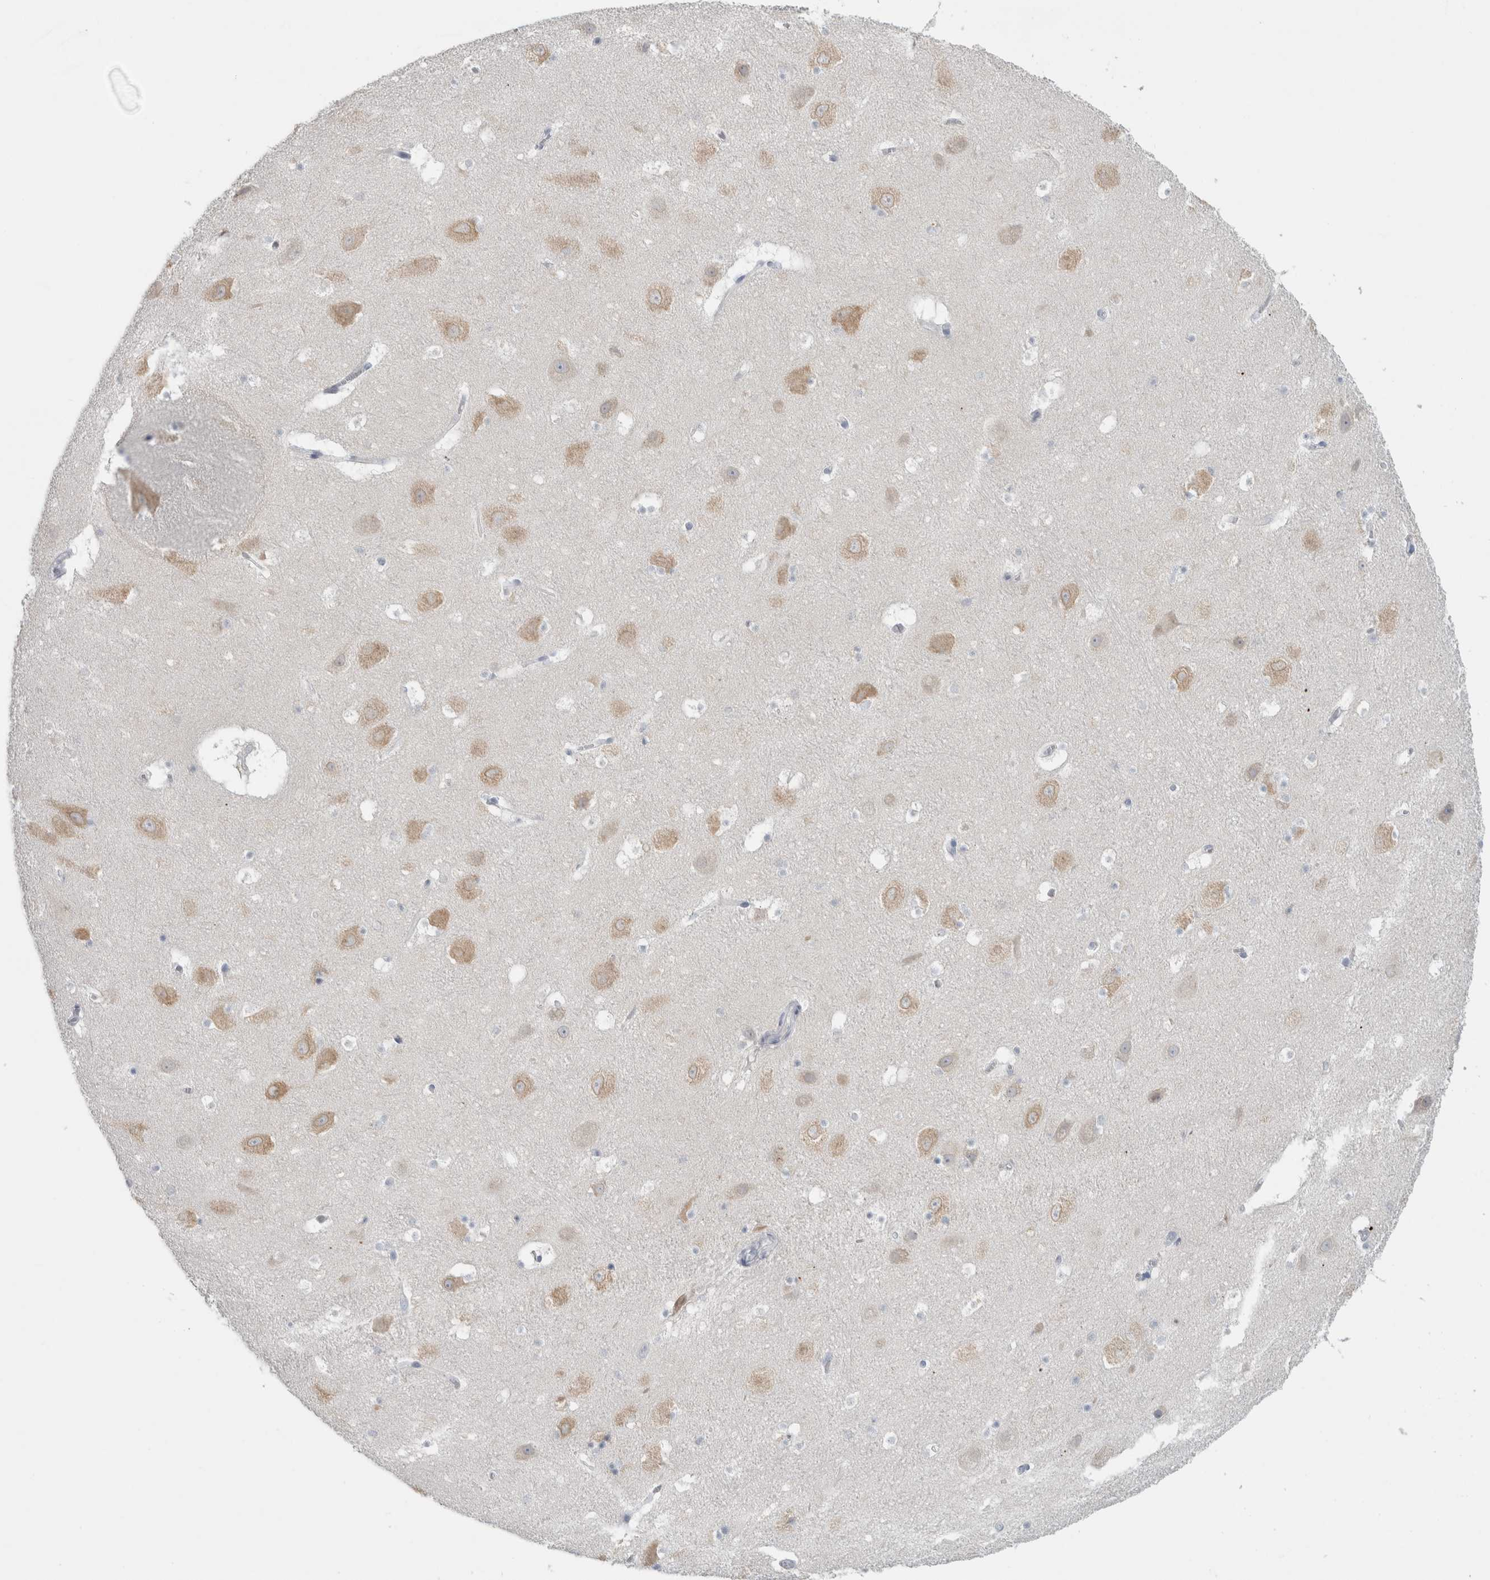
{"staining": {"intensity": "negative", "quantity": "none", "location": "none"}, "tissue": "hippocampus", "cell_type": "Glial cells", "image_type": "normal", "snomed": [{"axis": "morphology", "description": "Normal tissue, NOS"}, {"axis": "topography", "description": "Hippocampus"}], "caption": "High power microscopy image of an IHC photomicrograph of unremarkable hippocampus, revealing no significant expression in glial cells.", "gene": "ADAM2", "patient": {"sex": "male", "age": 45}}